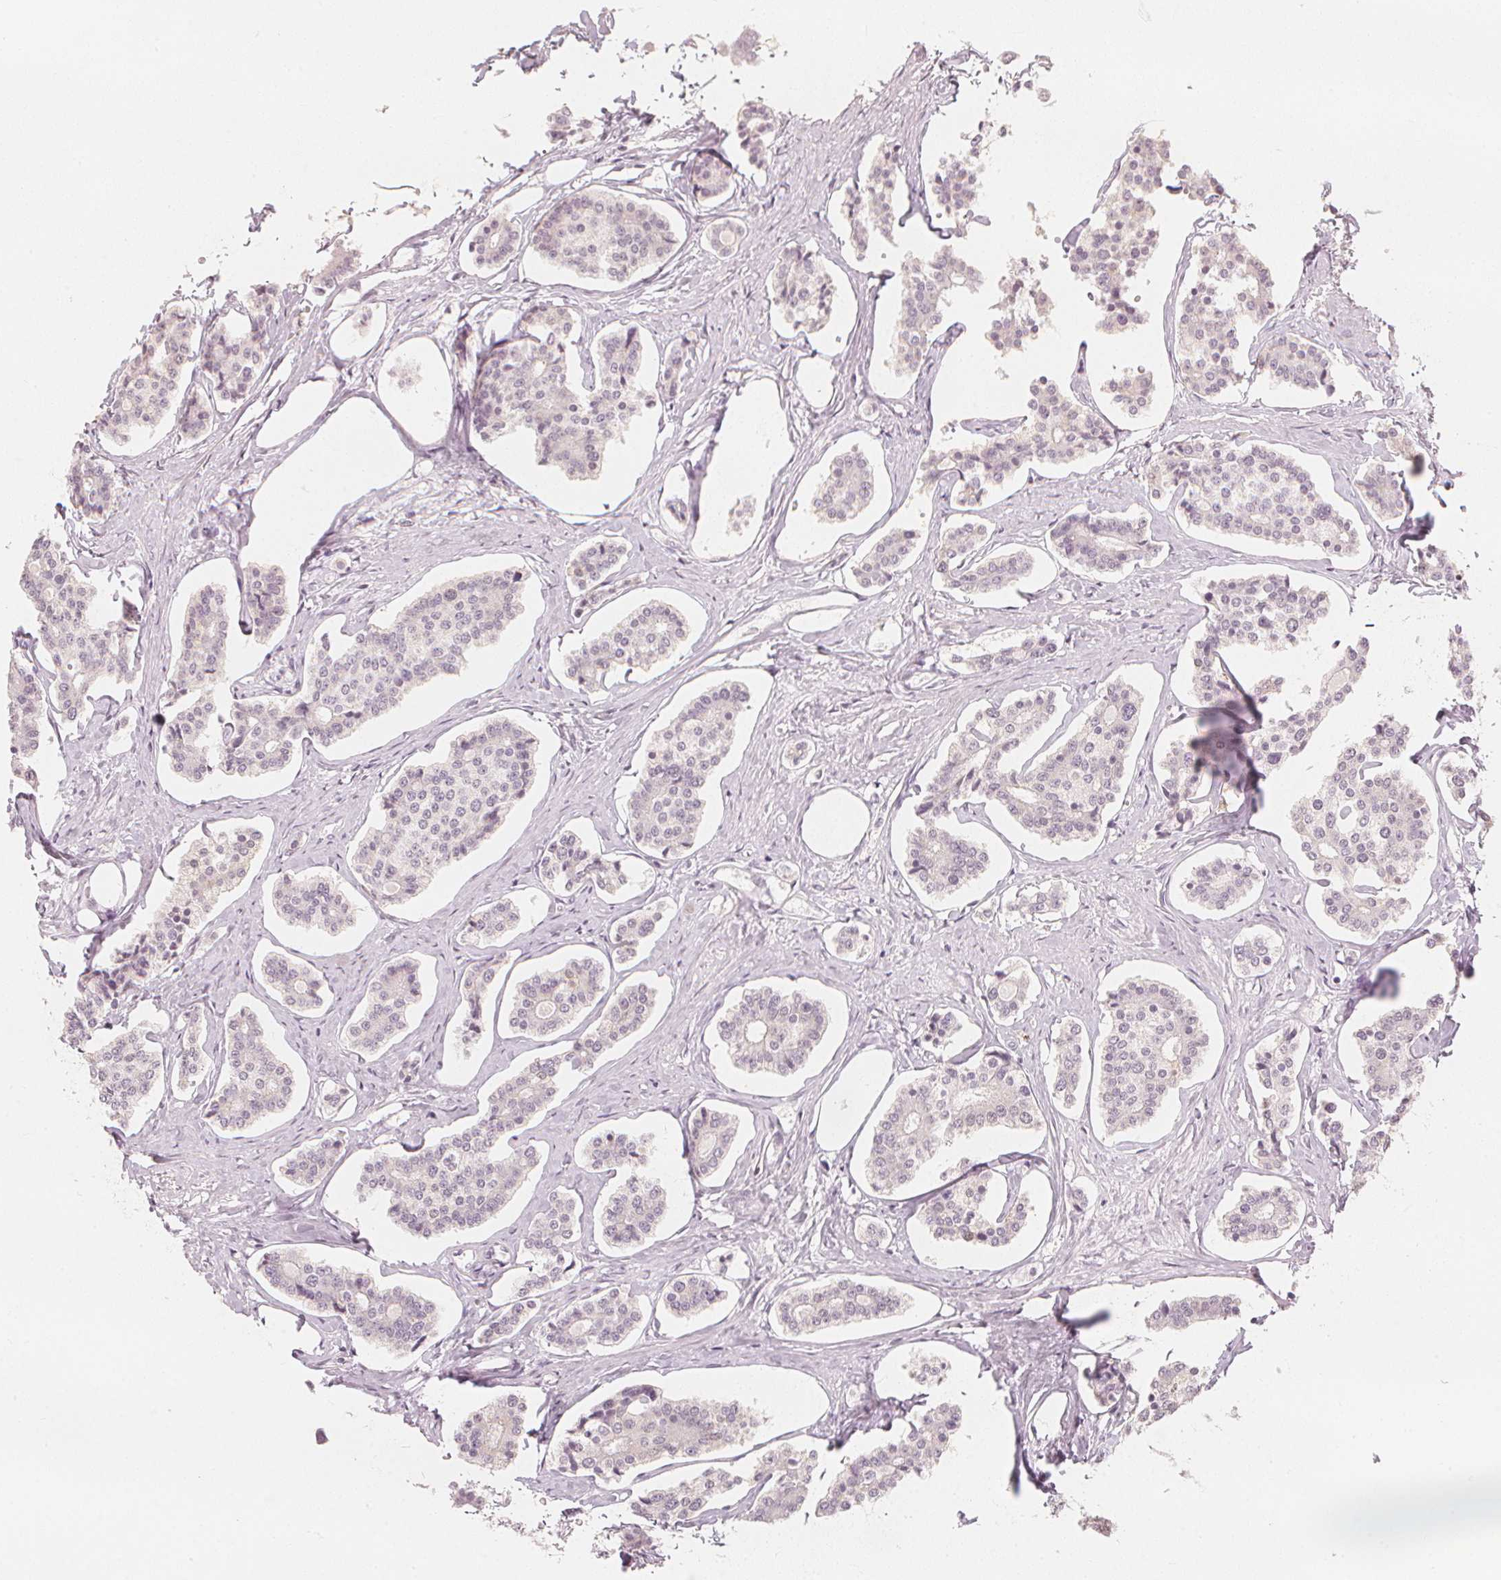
{"staining": {"intensity": "negative", "quantity": "none", "location": "none"}, "tissue": "carcinoid", "cell_type": "Tumor cells", "image_type": "cancer", "snomed": [{"axis": "morphology", "description": "Carcinoid, malignant, NOS"}, {"axis": "topography", "description": "Small intestine"}], "caption": "An immunohistochemistry micrograph of carcinoid is shown. There is no staining in tumor cells of carcinoid.", "gene": "CALB1", "patient": {"sex": "female", "age": 65}}